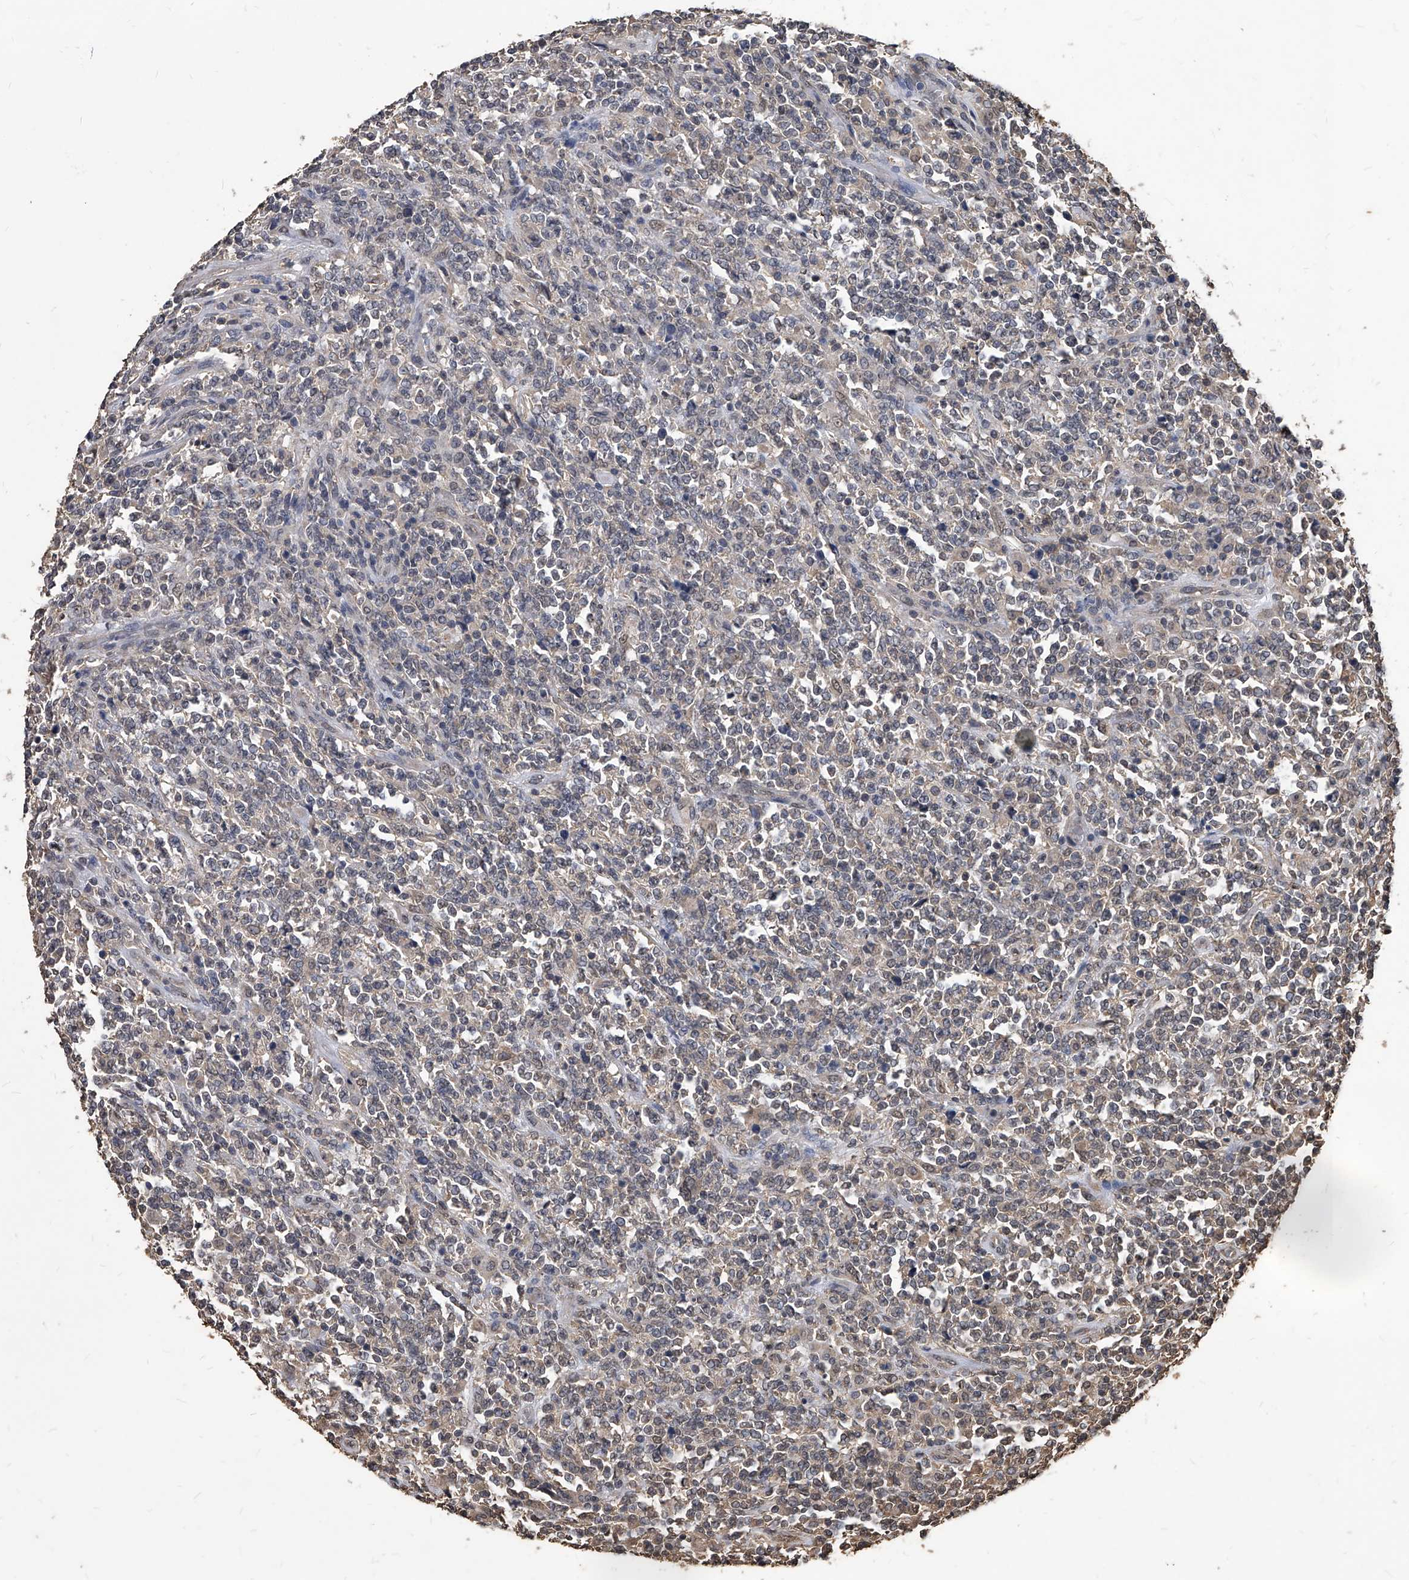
{"staining": {"intensity": "negative", "quantity": "none", "location": "none"}, "tissue": "lymphoma", "cell_type": "Tumor cells", "image_type": "cancer", "snomed": [{"axis": "morphology", "description": "Malignant lymphoma, non-Hodgkin's type, High grade"}, {"axis": "topography", "description": "Soft tissue"}], "caption": "Image shows no protein staining in tumor cells of malignant lymphoma, non-Hodgkin's type (high-grade) tissue. (DAB (3,3'-diaminobenzidine) immunohistochemistry with hematoxylin counter stain).", "gene": "FBXL4", "patient": {"sex": "male", "age": 18}}